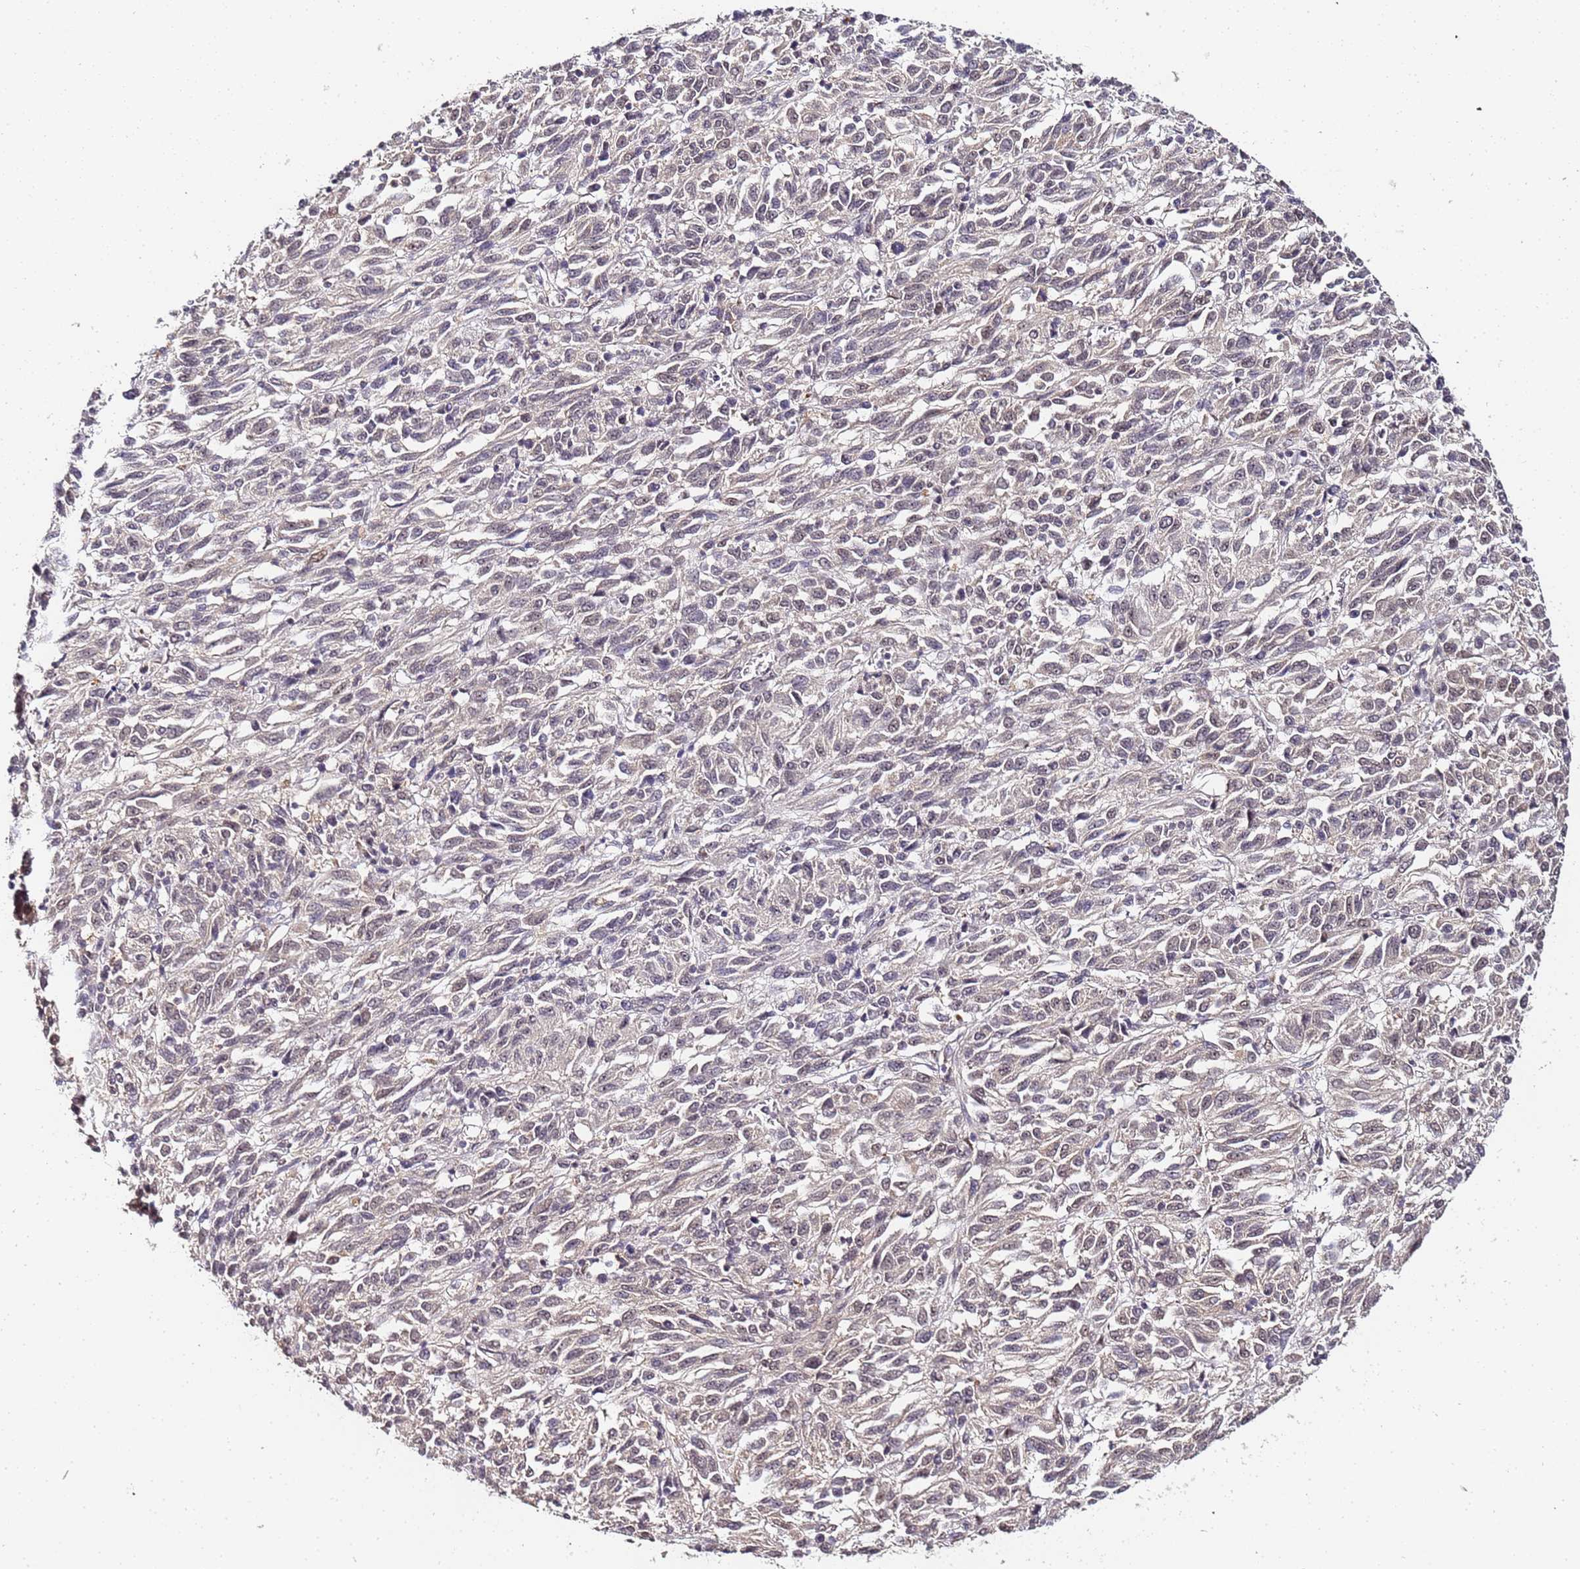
{"staining": {"intensity": "weak", "quantity": "25%-75%", "location": "nuclear"}, "tissue": "melanoma", "cell_type": "Tumor cells", "image_type": "cancer", "snomed": [{"axis": "morphology", "description": "Malignant melanoma, Metastatic site"}, {"axis": "topography", "description": "Lung"}], "caption": "Immunohistochemistry (IHC) (DAB) staining of malignant melanoma (metastatic site) exhibits weak nuclear protein positivity in about 25%-75% of tumor cells.", "gene": "LSM3", "patient": {"sex": "male", "age": 64}}